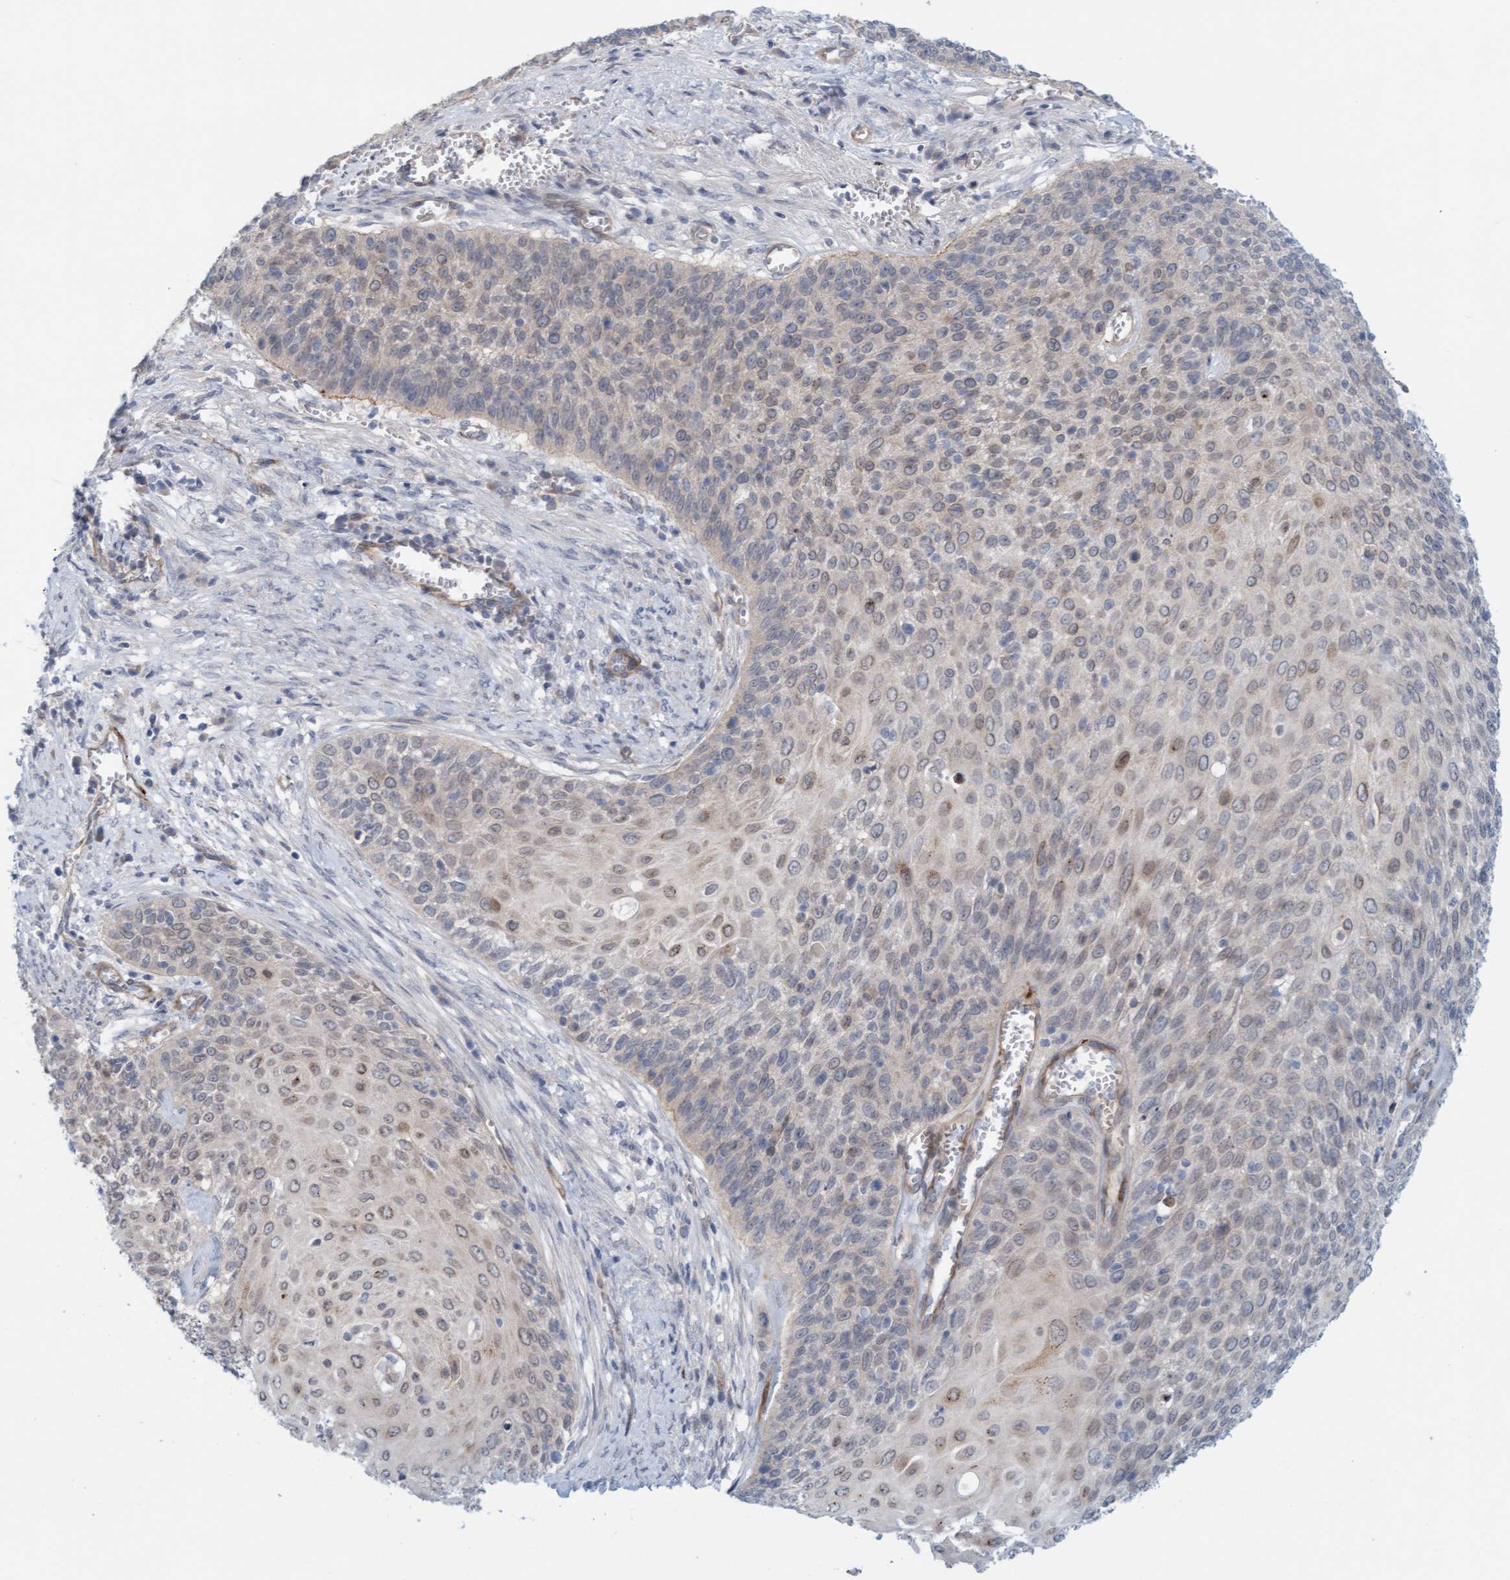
{"staining": {"intensity": "weak", "quantity": "<25%", "location": "cytoplasmic/membranous"}, "tissue": "cervical cancer", "cell_type": "Tumor cells", "image_type": "cancer", "snomed": [{"axis": "morphology", "description": "Squamous cell carcinoma, NOS"}, {"axis": "topography", "description": "Cervix"}], "caption": "This is an immunohistochemistry (IHC) micrograph of human cervical squamous cell carcinoma. There is no positivity in tumor cells.", "gene": "TSTD2", "patient": {"sex": "female", "age": 39}}